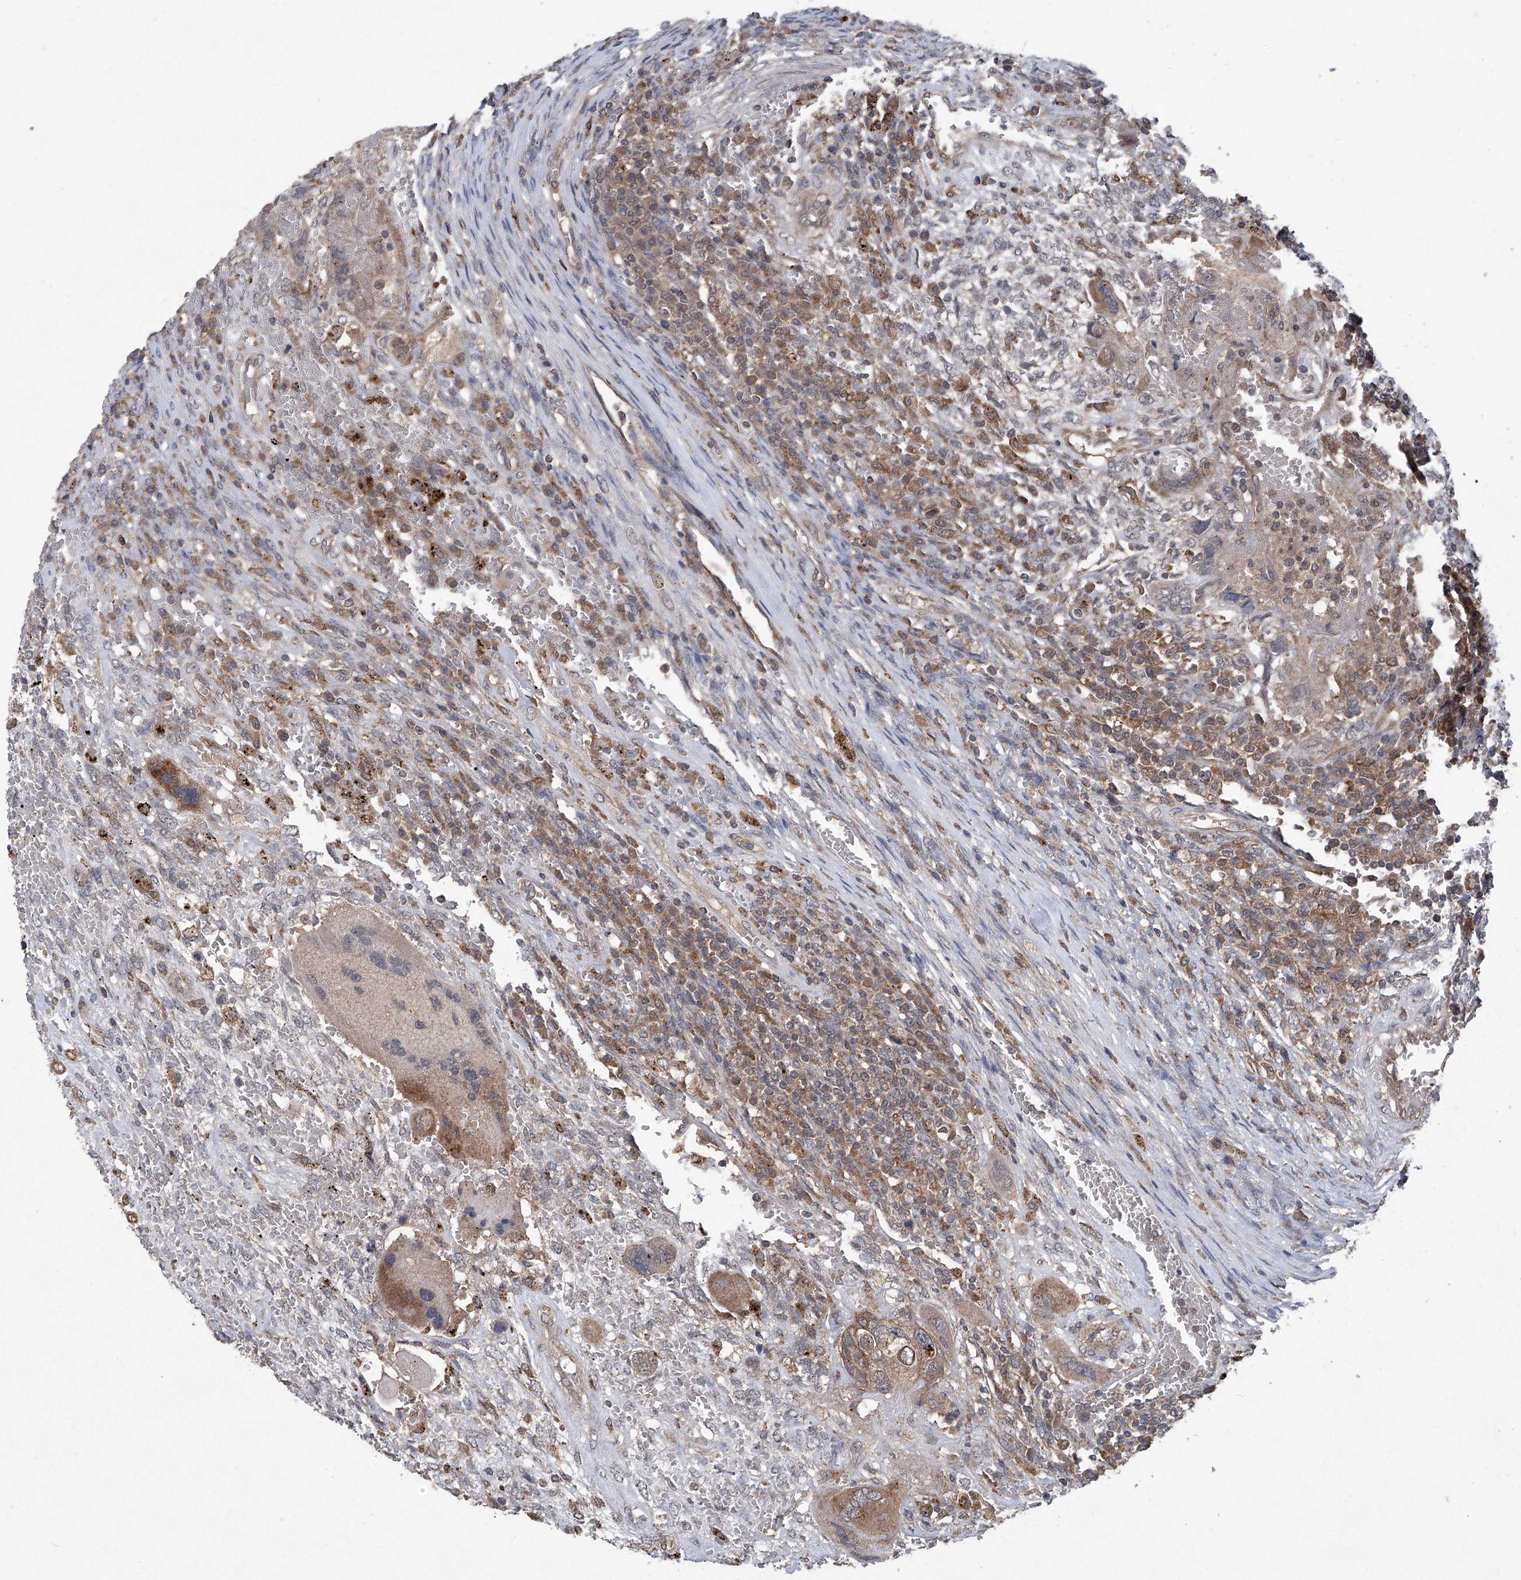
{"staining": {"intensity": "moderate", "quantity": ">75%", "location": "cytoplasmic/membranous"}, "tissue": "testis cancer", "cell_type": "Tumor cells", "image_type": "cancer", "snomed": [{"axis": "morphology", "description": "Carcinoma, Embryonal, NOS"}, {"axis": "topography", "description": "Testis"}], "caption": "Tumor cells reveal moderate cytoplasmic/membranous staining in approximately >75% of cells in testis embryonal carcinoma.", "gene": "SUMF2", "patient": {"sex": "male", "age": 26}}